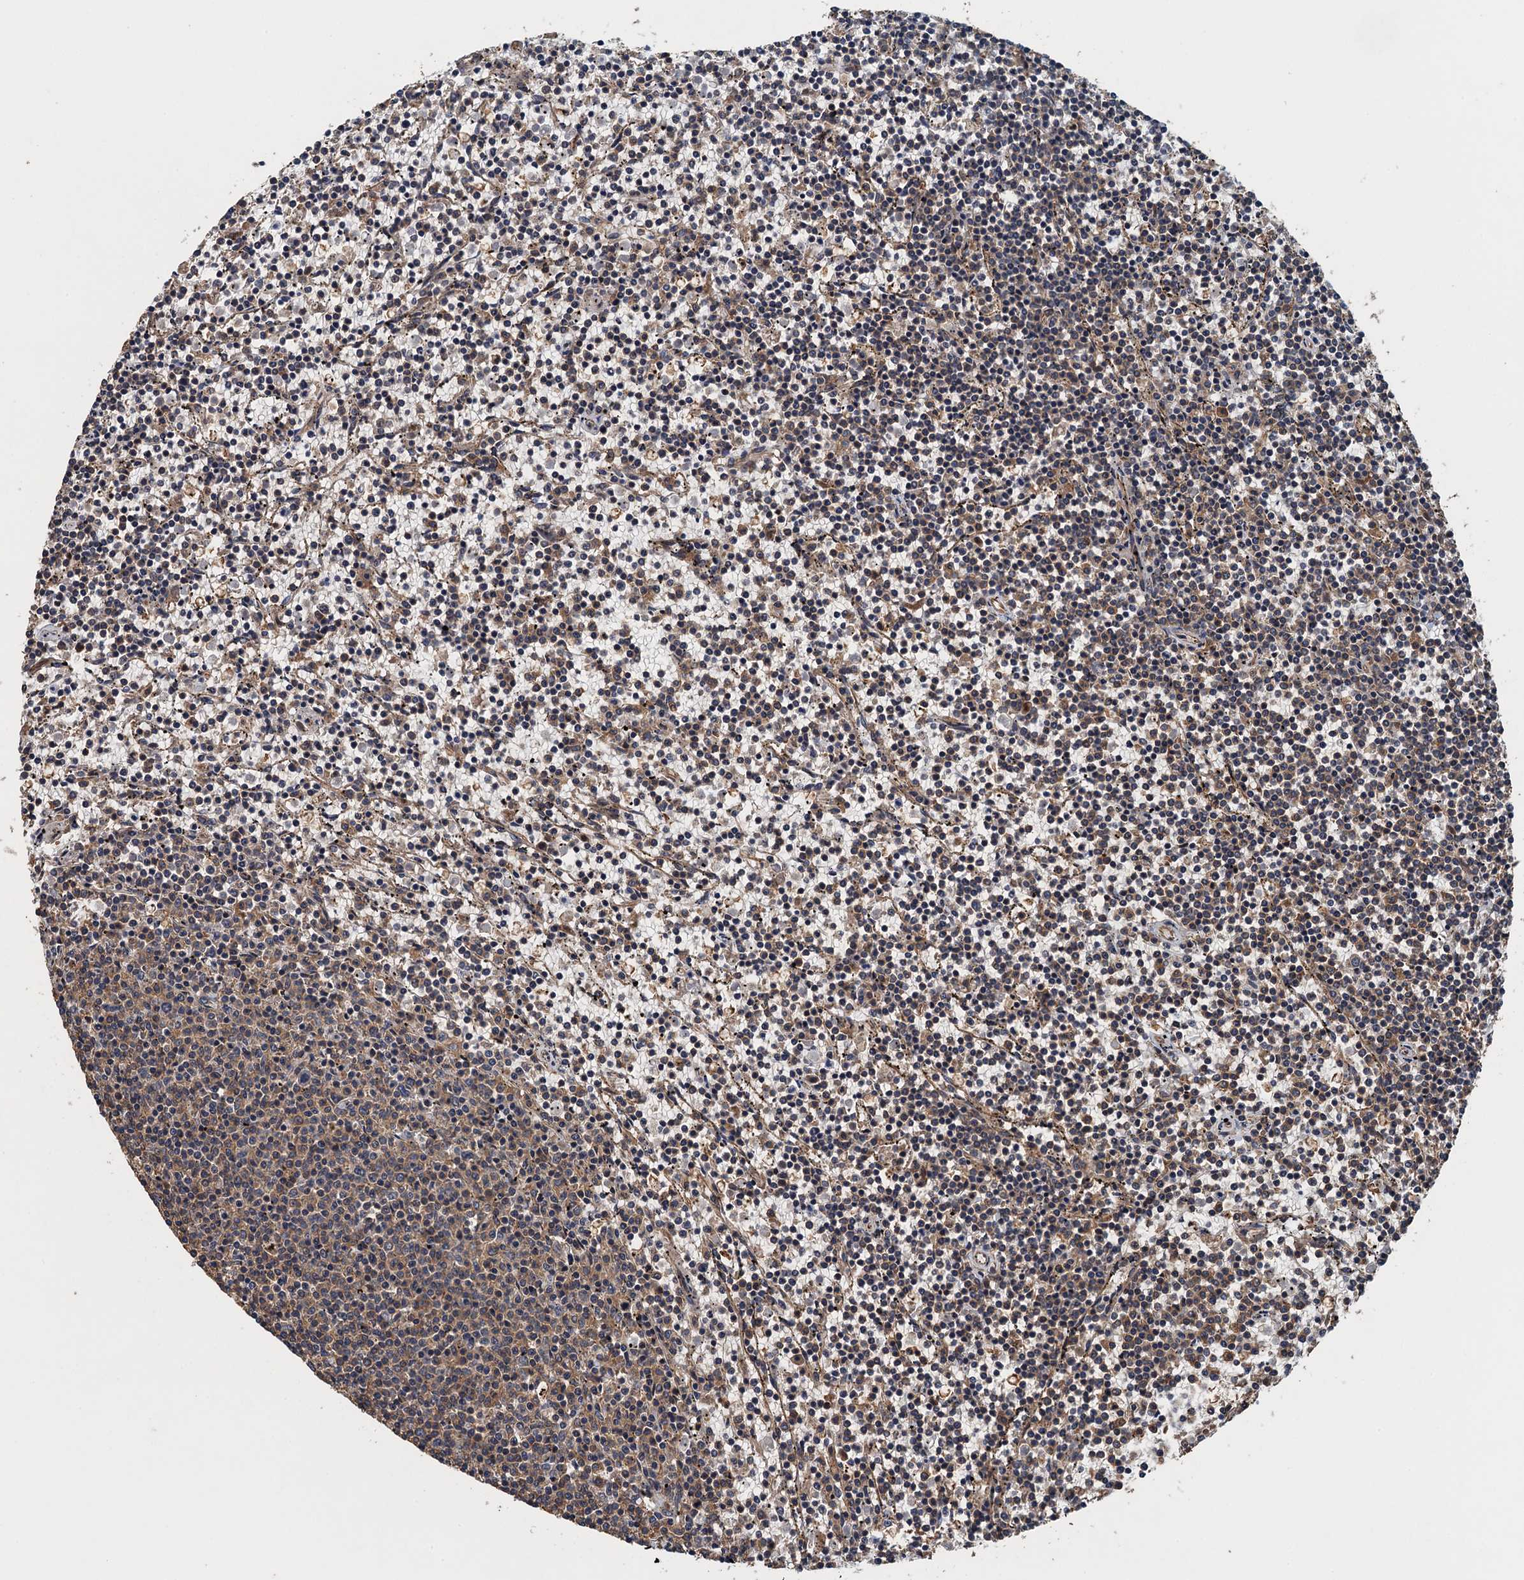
{"staining": {"intensity": "weak", "quantity": "25%-75%", "location": "cytoplasmic/membranous"}, "tissue": "lymphoma", "cell_type": "Tumor cells", "image_type": "cancer", "snomed": [{"axis": "morphology", "description": "Malignant lymphoma, non-Hodgkin's type, Low grade"}, {"axis": "topography", "description": "Spleen"}], "caption": "This photomicrograph displays immunohistochemistry (IHC) staining of human malignant lymphoma, non-Hodgkin's type (low-grade), with low weak cytoplasmic/membranous positivity in approximately 25%-75% of tumor cells.", "gene": "BORCS5", "patient": {"sex": "female", "age": 50}}